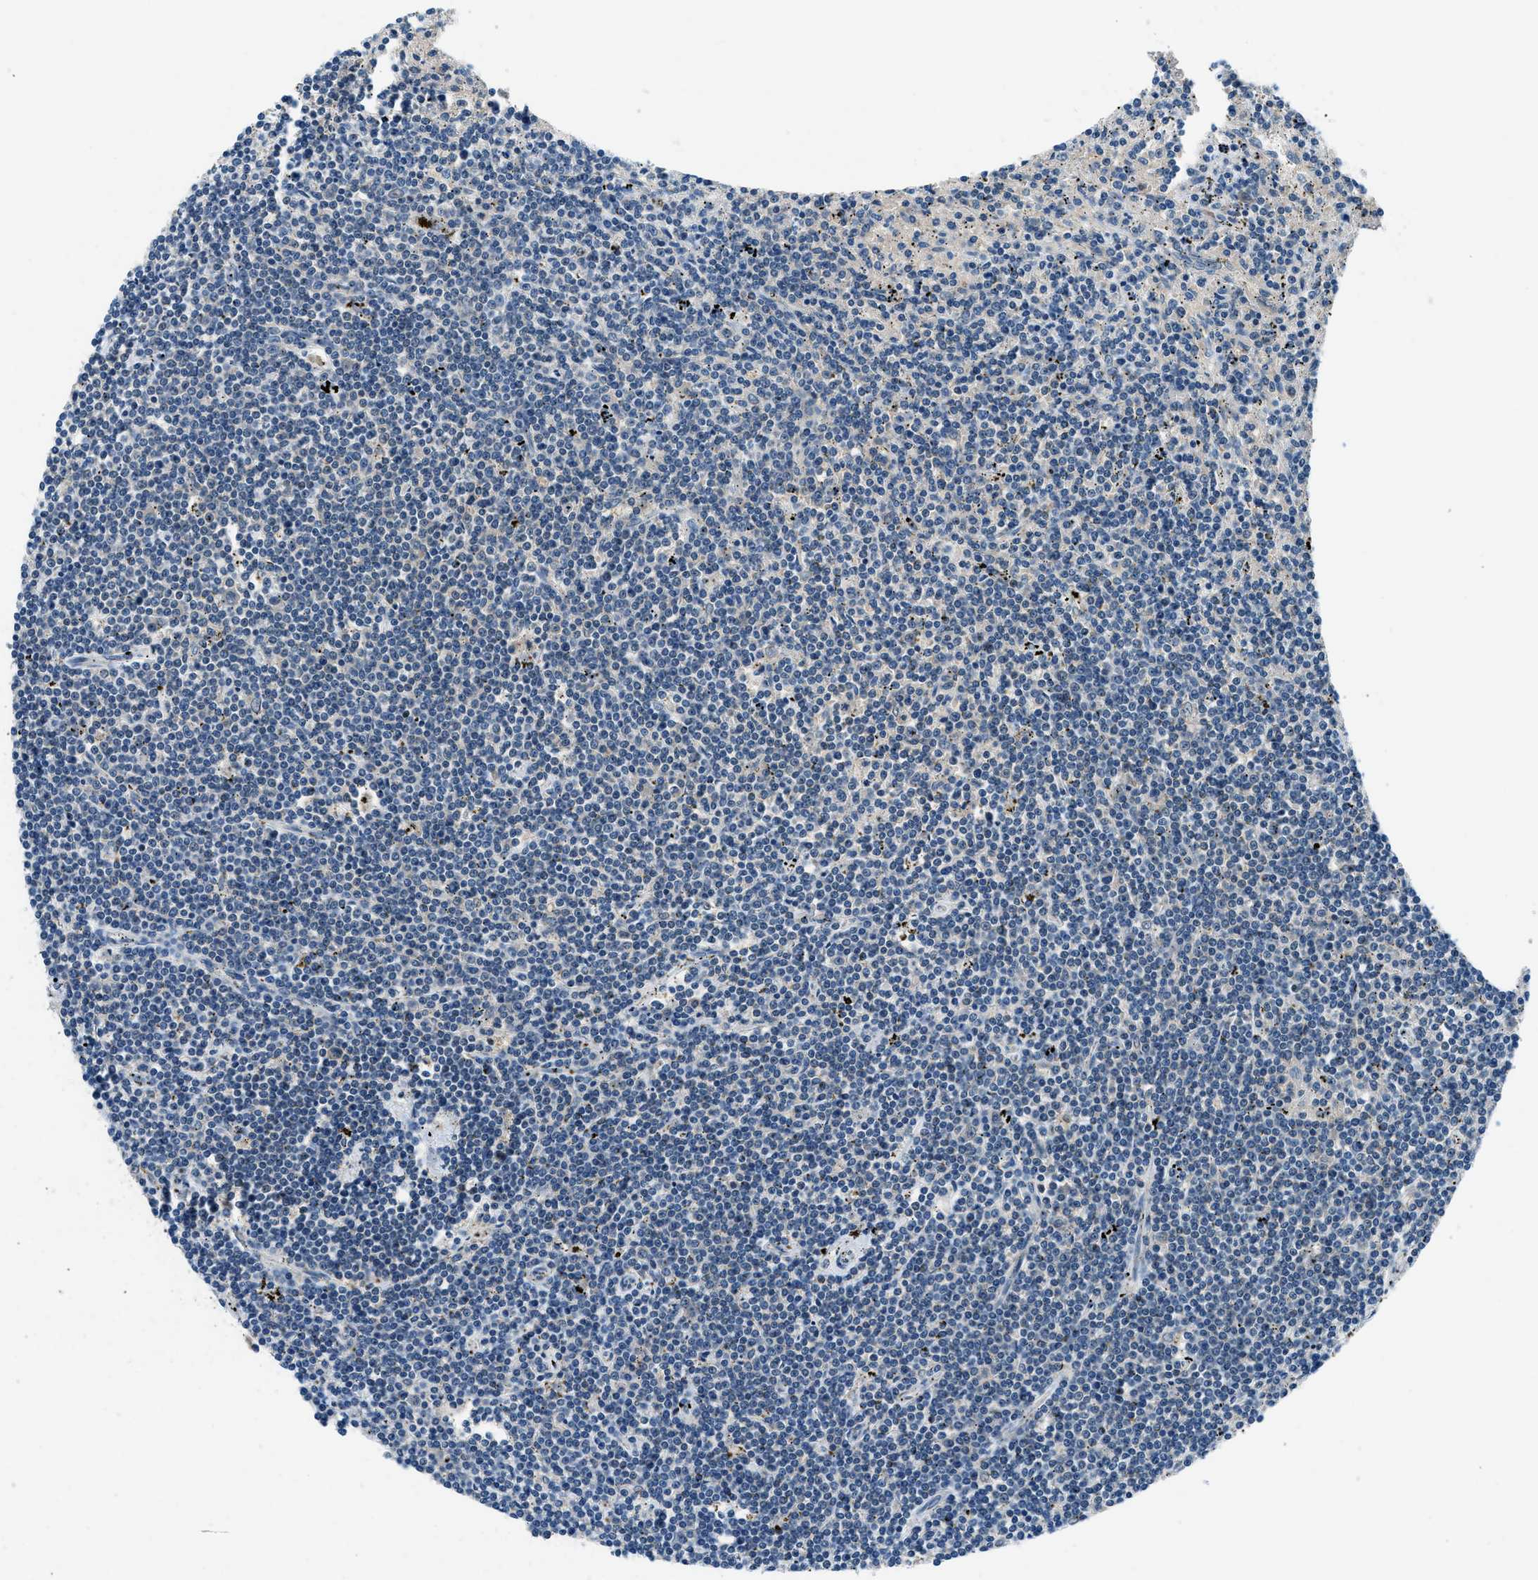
{"staining": {"intensity": "negative", "quantity": "none", "location": "none"}, "tissue": "lymphoma", "cell_type": "Tumor cells", "image_type": "cancer", "snomed": [{"axis": "morphology", "description": "Malignant lymphoma, non-Hodgkin's type, Low grade"}, {"axis": "topography", "description": "Spleen"}], "caption": "Immunohistochemistry micrograph of human lymphoma stained for a protein (brown), which displays no positivity in tumor cells.", "gene": "ACP1", "patient": {"sex": "male", "age": 76}}